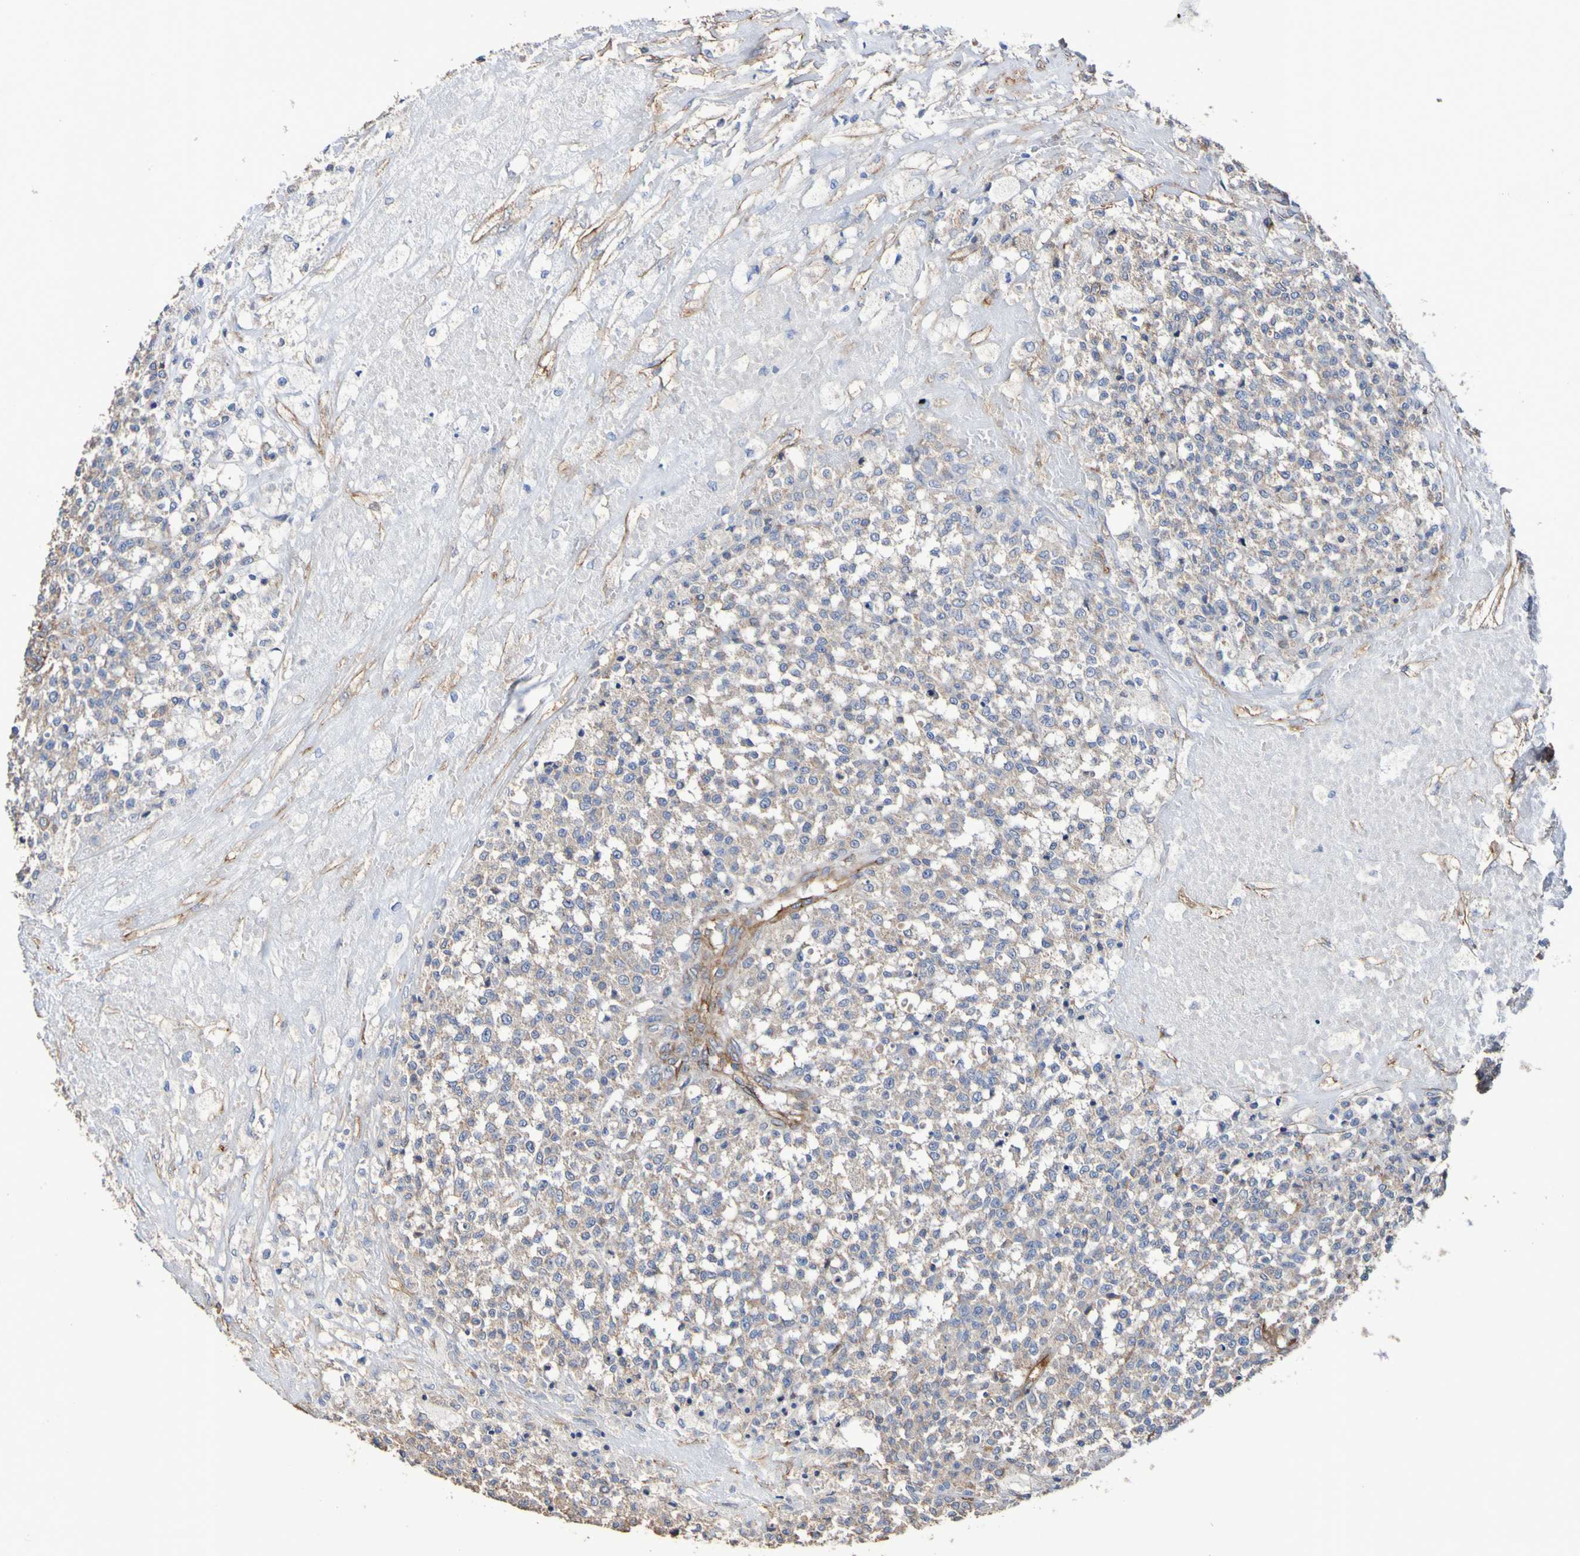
{"staining": {"intensity": "weak", "quantity": ">75%", "location": "cytoplasmic/membranous"}, "tissue": "testis cancer", "cell_type": "Tumor cells", "image_type": "cancer", "snomed": [{"axis": "morphology", "description": "Seminoma, NOS"}, {"axis": "topography", "description": "Testis"}], "caption": "Immunohistochemical staining of human testis cancer demonstrates low levels of weak cytoplasmic/membranous protein staining in about >75% of tumor cells. Ihc stains the protein of interest in brown and the nuclei are stained blue.", "gene": "ELMOD3", "patient": {"sex": "male", "age": 59}}